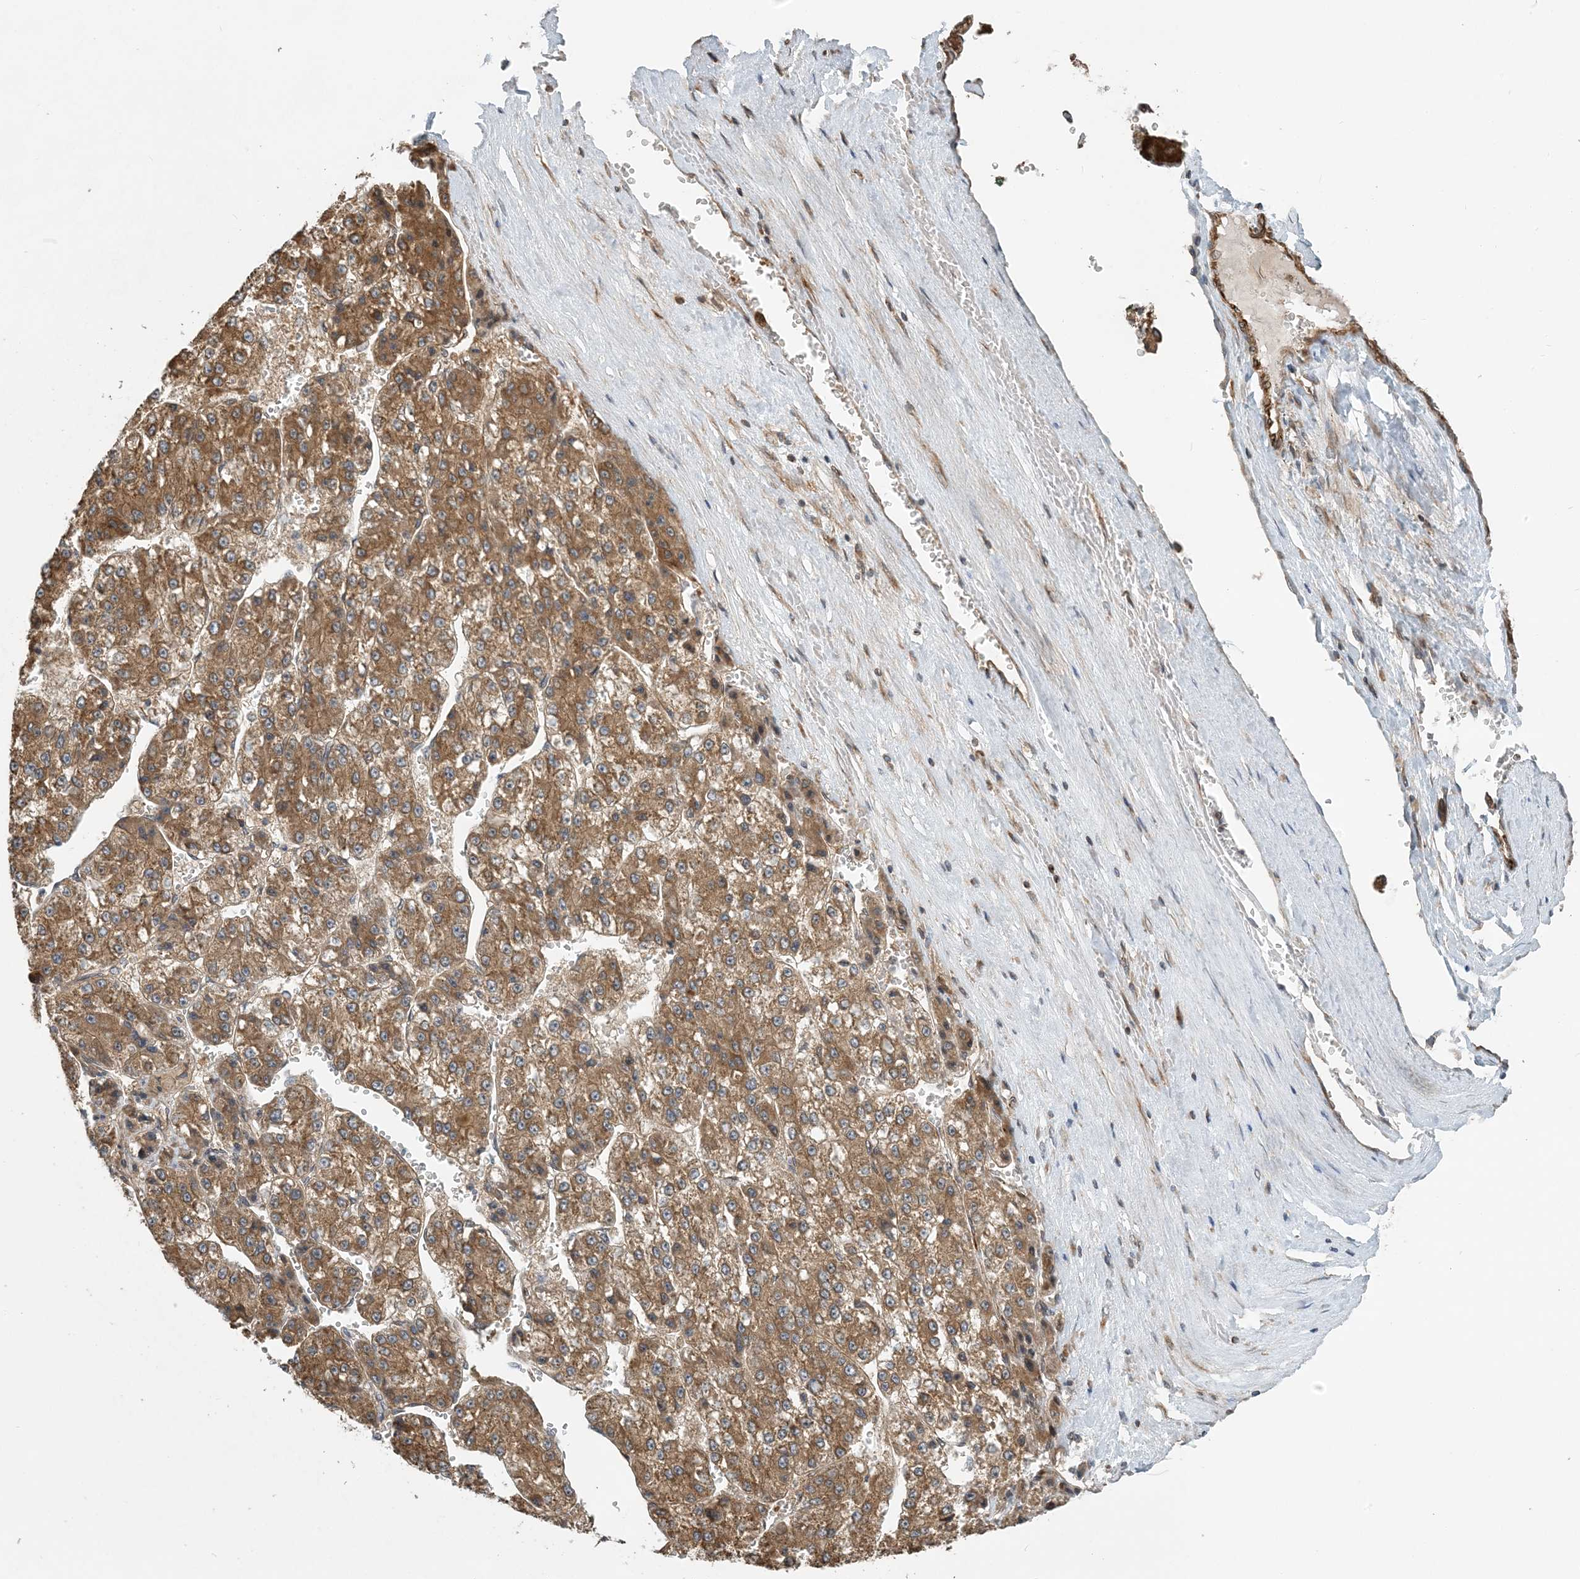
{"staining": {"intensity": "moderate", "quantity": ">75%", "location": "cytoplasmic/membranous"}, "tissue": "liver cancer", "cell_type": "Tumor cells", "image_type": "cancer", "snomed": [{"axis": "morphology", "description": "Carcinoma, Hepatocellular, NOS"}, {"axis": "topography", "description": "Liver"}], "caption": "Protein analysis of liver cancer (hepatocellular carcinoma) tissue exhibits moderate cytoplasmic/membranous staining in about >75% of tumor cells.", "gene": "ZBTB3", "patient": {"sex": "female", "age": 73}}